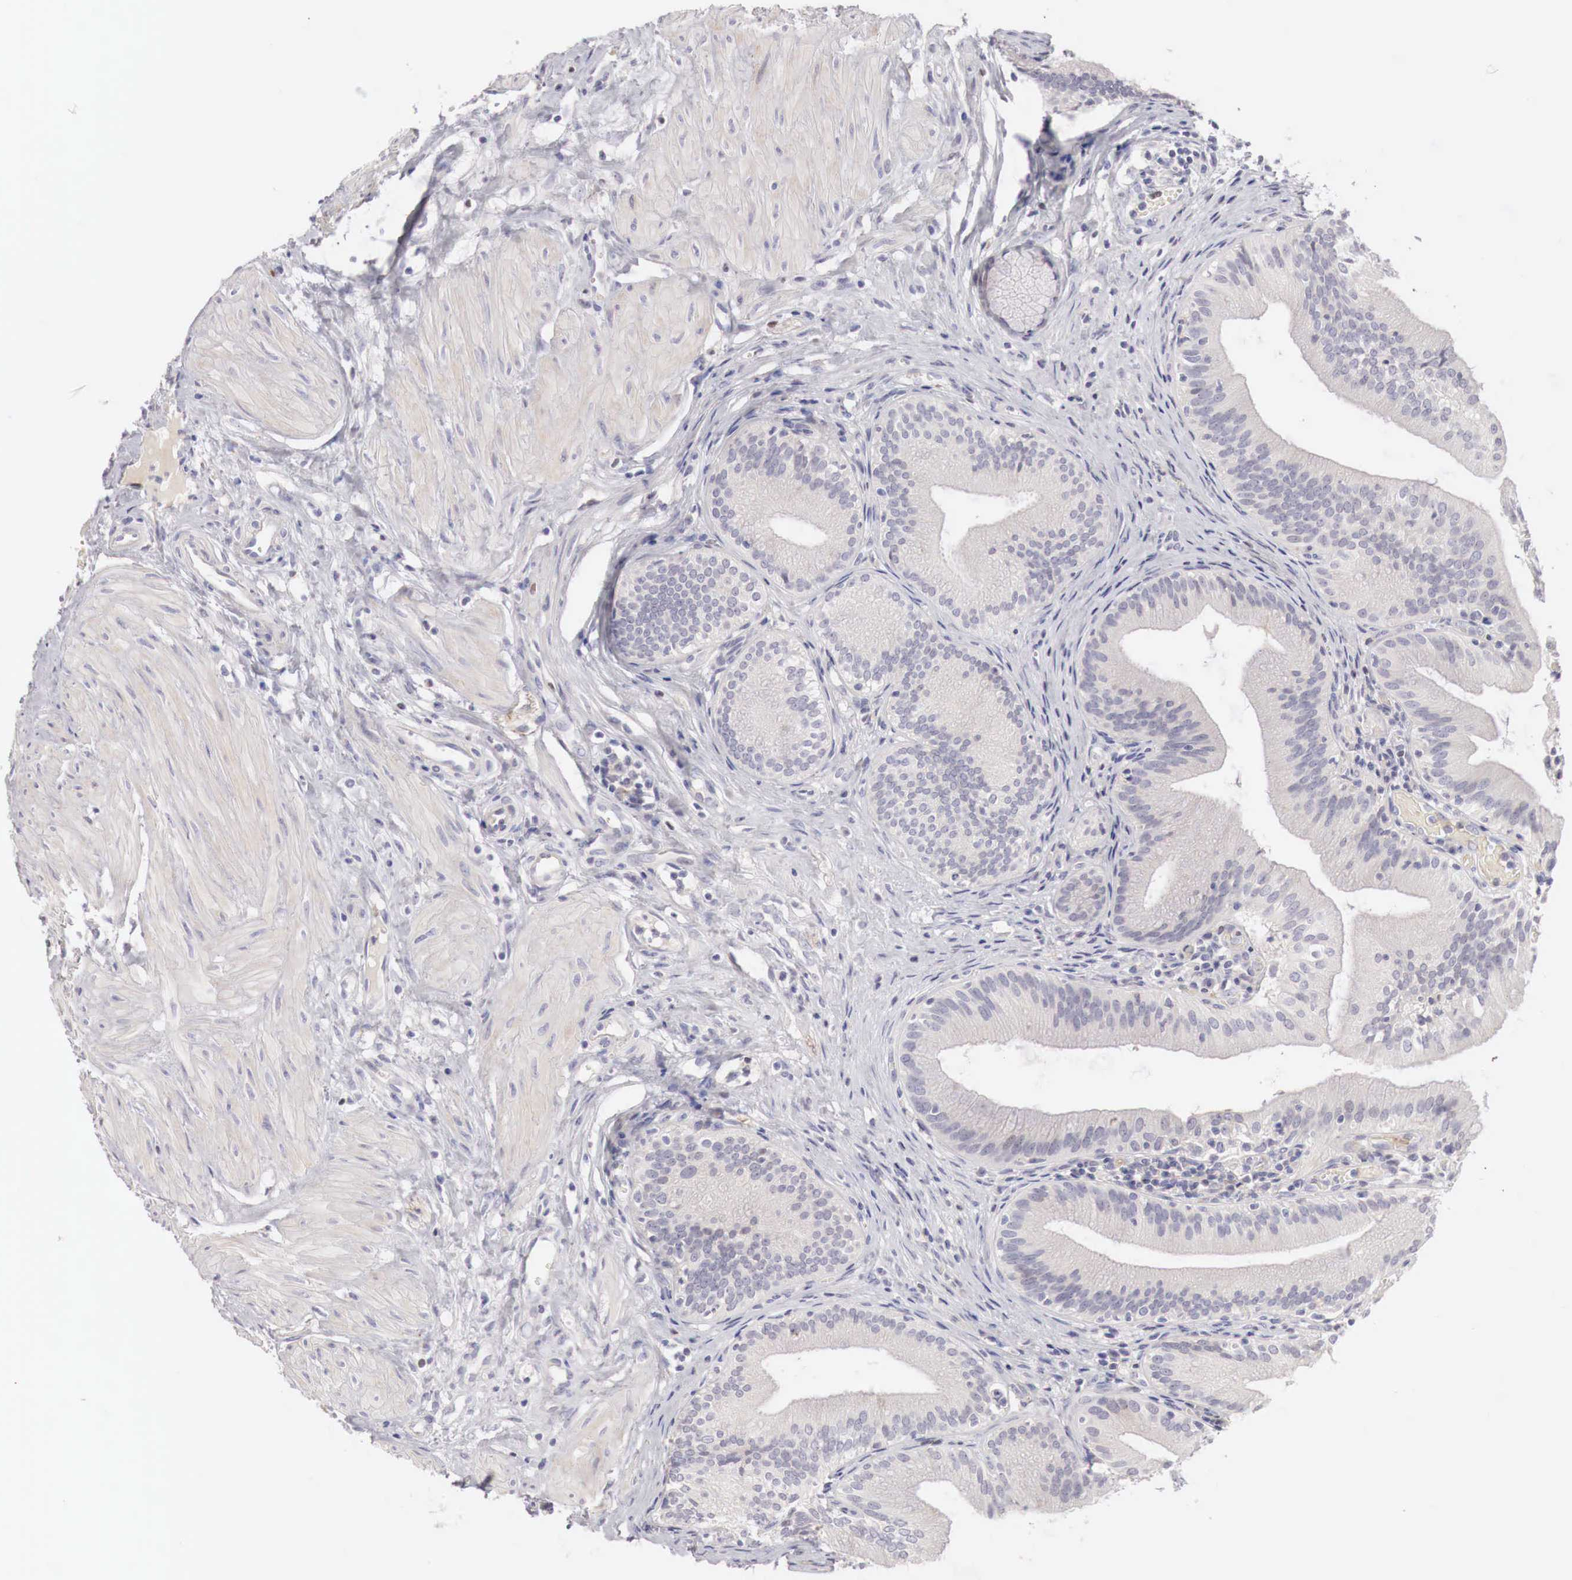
{"staining": {"intensity": "negative", "quantity": "none", "location": "none"}, "tissue": "gallbladder", "cell_type": "Glandular cells", "image_type": "normal", "snomed": [{"axis": "morphology", "description": "Normal tissue, NOS"}, {"axis": "topography", "description": "Gallbladder"}], "caption": "A histopathology image of human gallbladder is negative for staining in glandular cells. (Brightfield microscopy of DAB (3,3'-diaminobenzidine) immunohistochemistry at high magnification).", "gene": "GATA1", "patient": {"sex": "male", "age": 58}}